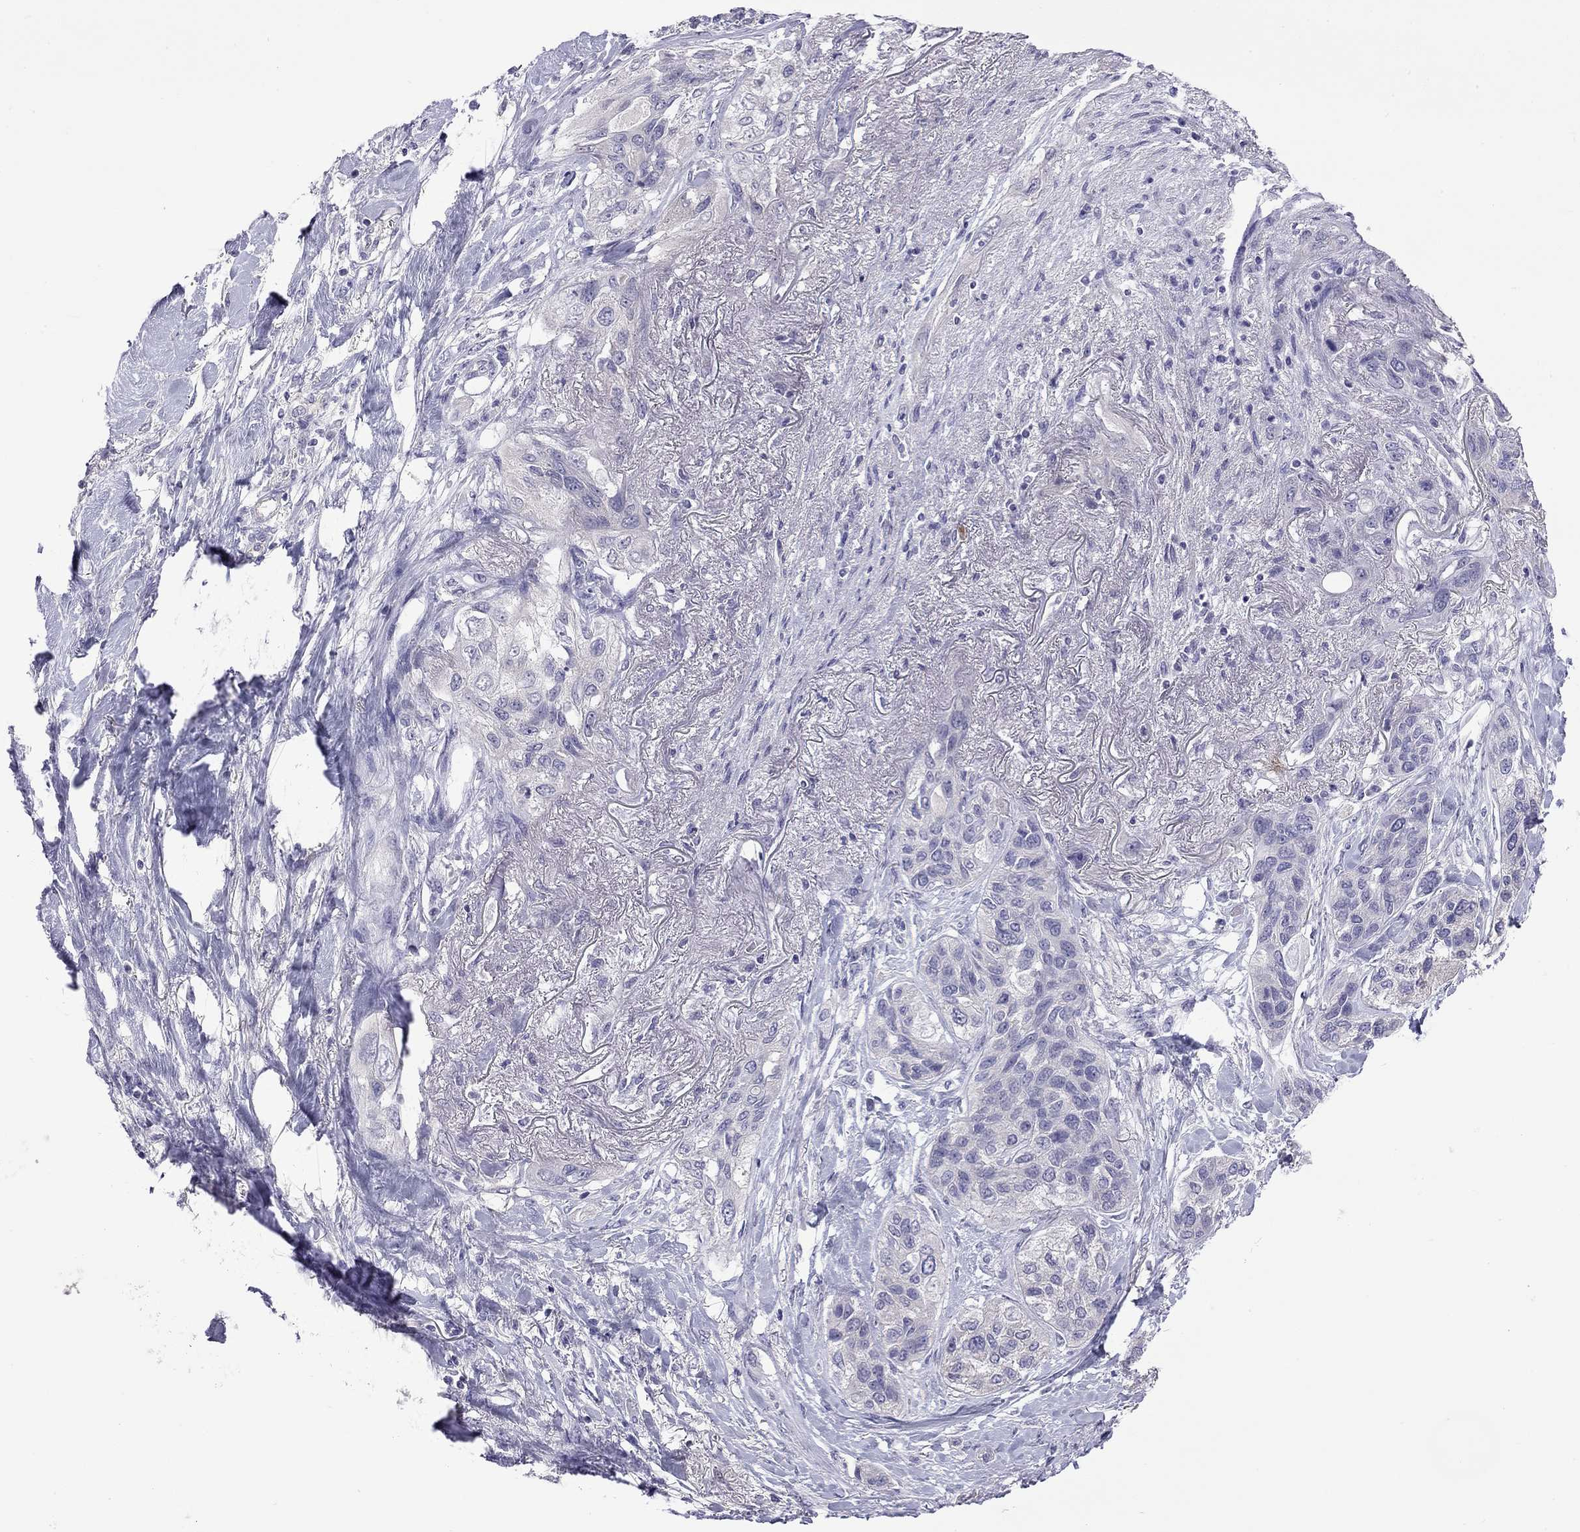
{"staining": {"intensity": "negative", "quantity": "none", "location": "none"}, "tissue": "lung cancer", "cell_type": "Tumor cells", "image_type": "cancer", "snomed": [{"axis": "morphology", "description": "Squamous cell carcinoma, NOS"}, {"axis": "topography", "description": "Lung"}], "caption": "The photomicrograph demonstrates no significant positivity in tumor cells of lung cancer (squamous cell carcinoma).", "gene": "FEZ1", "patient": {"sex": "female", "age": 70}}